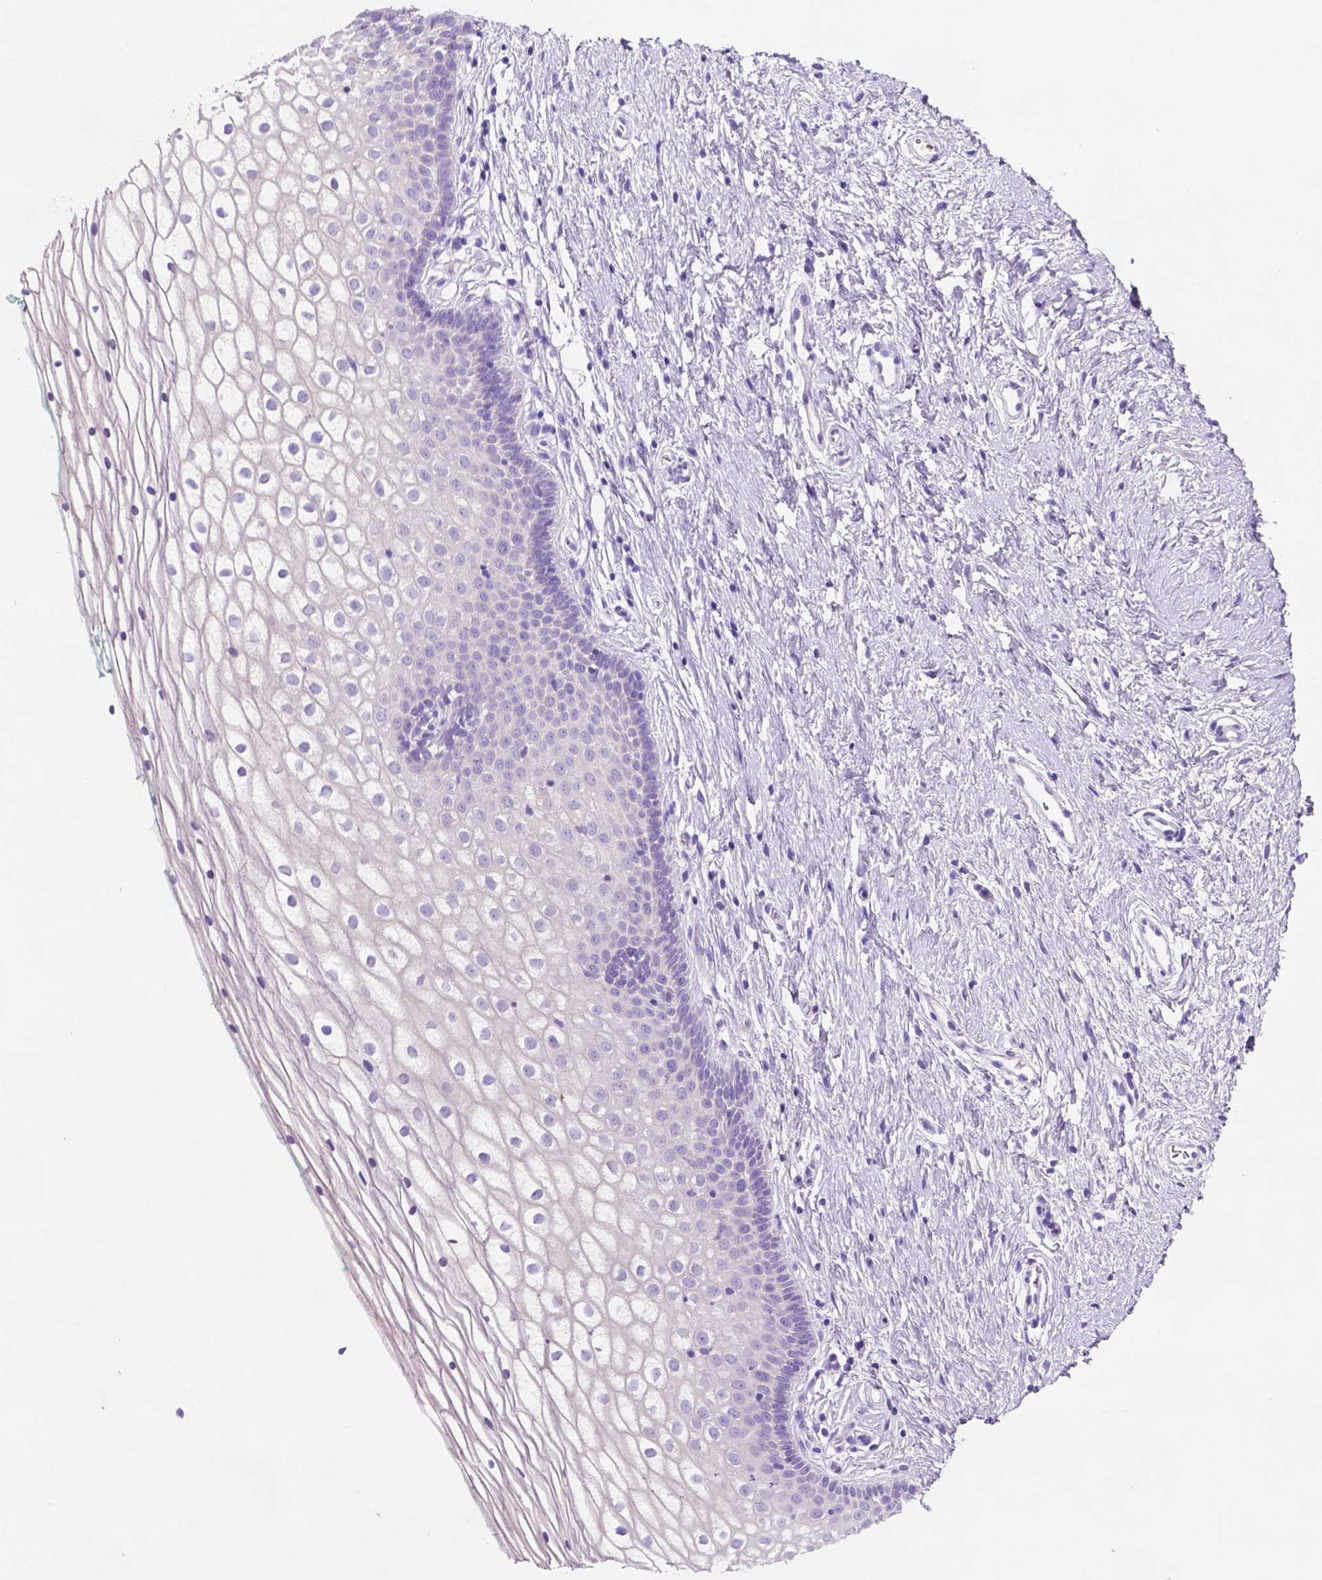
{"staining": {"intensity": "negative", "quantity": "none", "location": "none"}, "tissue": "vagina", "cell_type": "Squamous epithelial cells", "image_type": "normal", "snomed": [{"axis": "morphology", "description": "Normal tissue, NOS"}, {"axis": "topography", "description": "Vagina"}], "caption": "Immunohistochemical staining of benign human vagina shows no significant staining in squamous epithelial cells. (Brightfield microscopy of DAB (3,3'-diaminobenzidine) IHC at high magnification).", "gene": "POU4F1", "patient": {"sex": "female", "age": 36}}